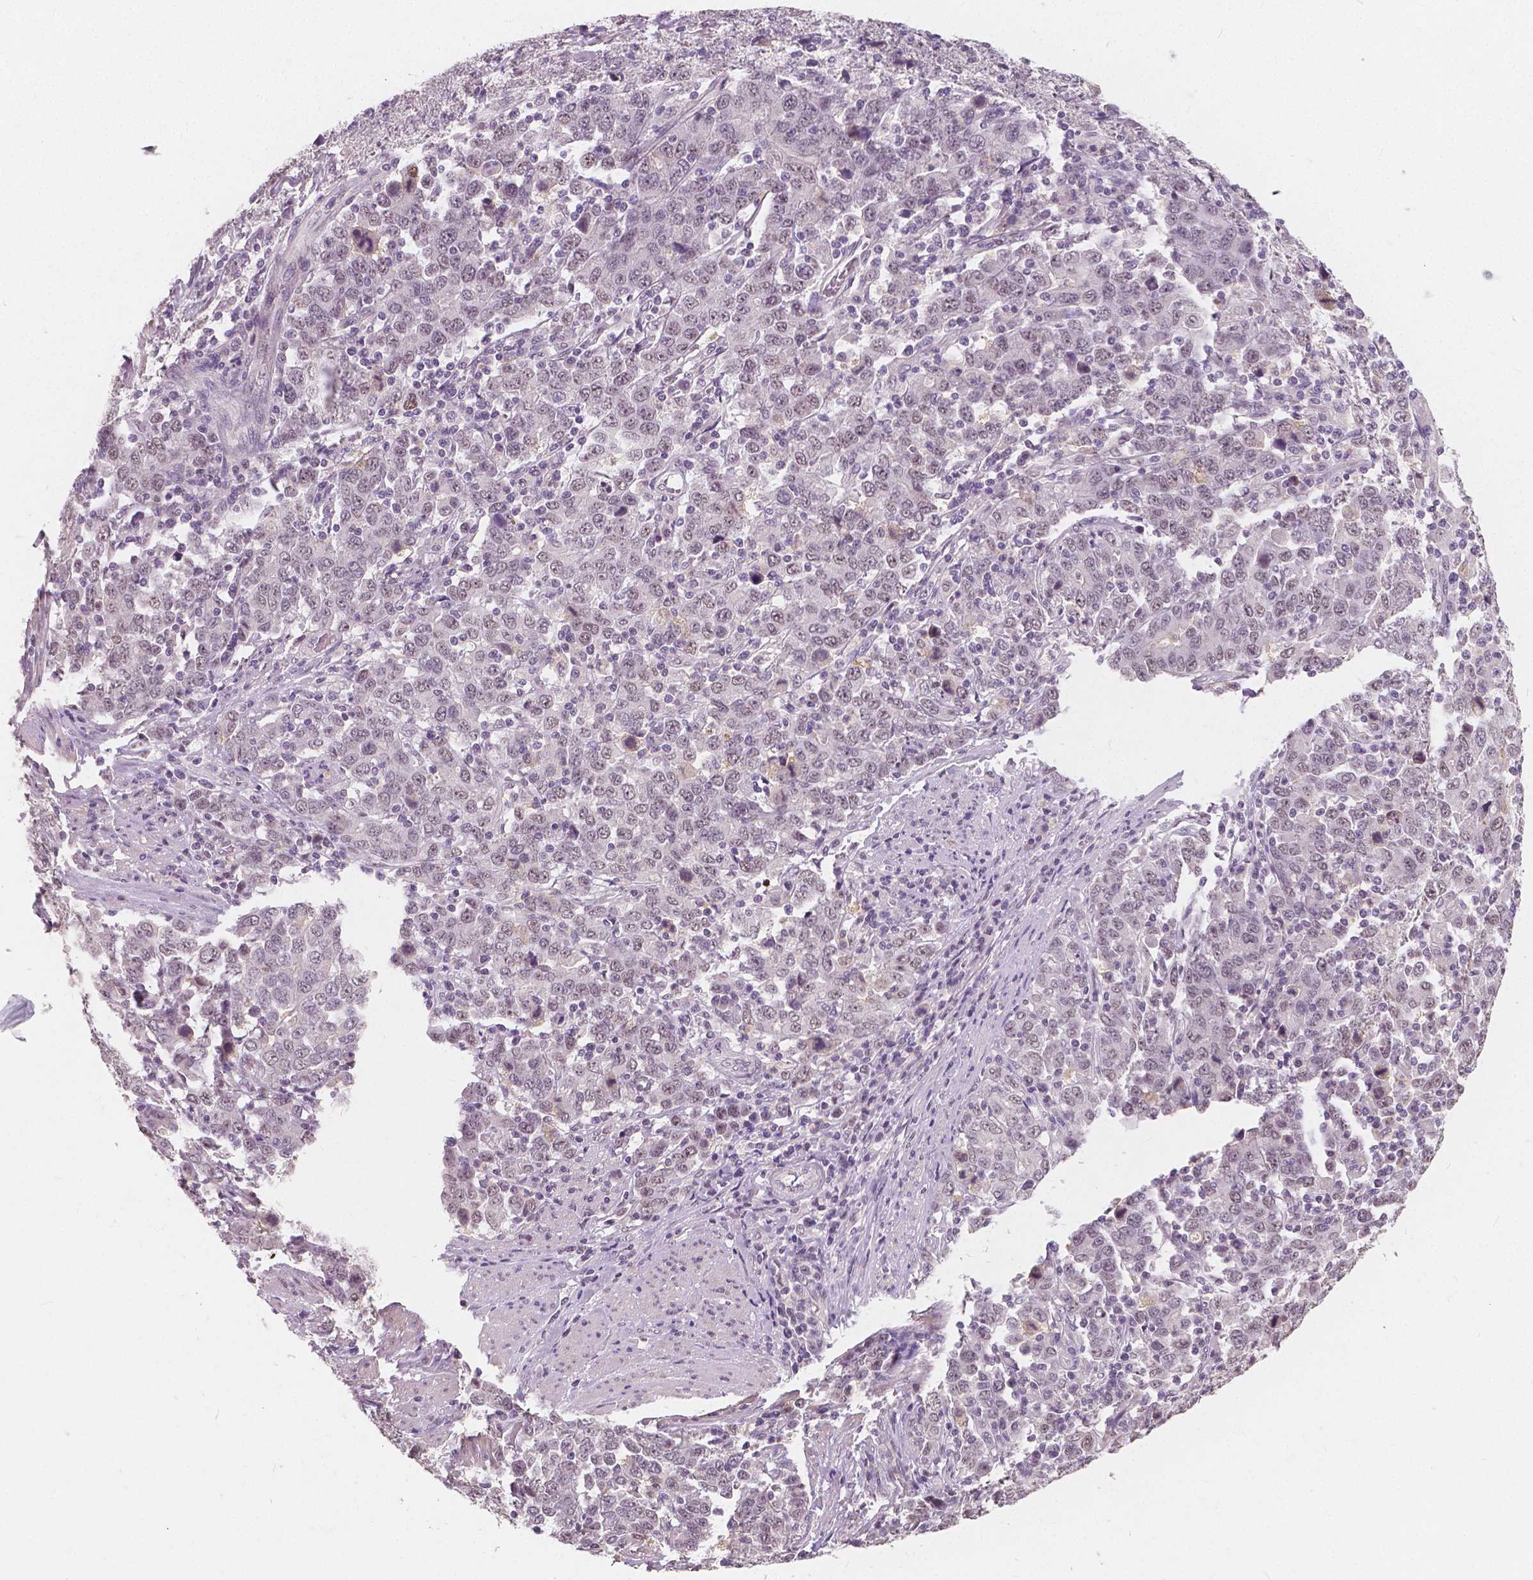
{"staining": {"intensity": "negative", "quantity": "none", "location": "none"}, "tissue": "stomach cancer", "cell_type": "Tumor cells", "image_type": "cancer", "snomed": [{"axis": "morphology", "description": "Adenocarcinoma, NOS"}, {"axis": "topography", "description": "Stomach, upper"}], "caption": "DAB immunohistochemical staining of stomach adenocarcinoma exhibits no significant staining in tumor cells.", "gene": "NOLC1", "patient": {"sex": "male", "age": 69}}